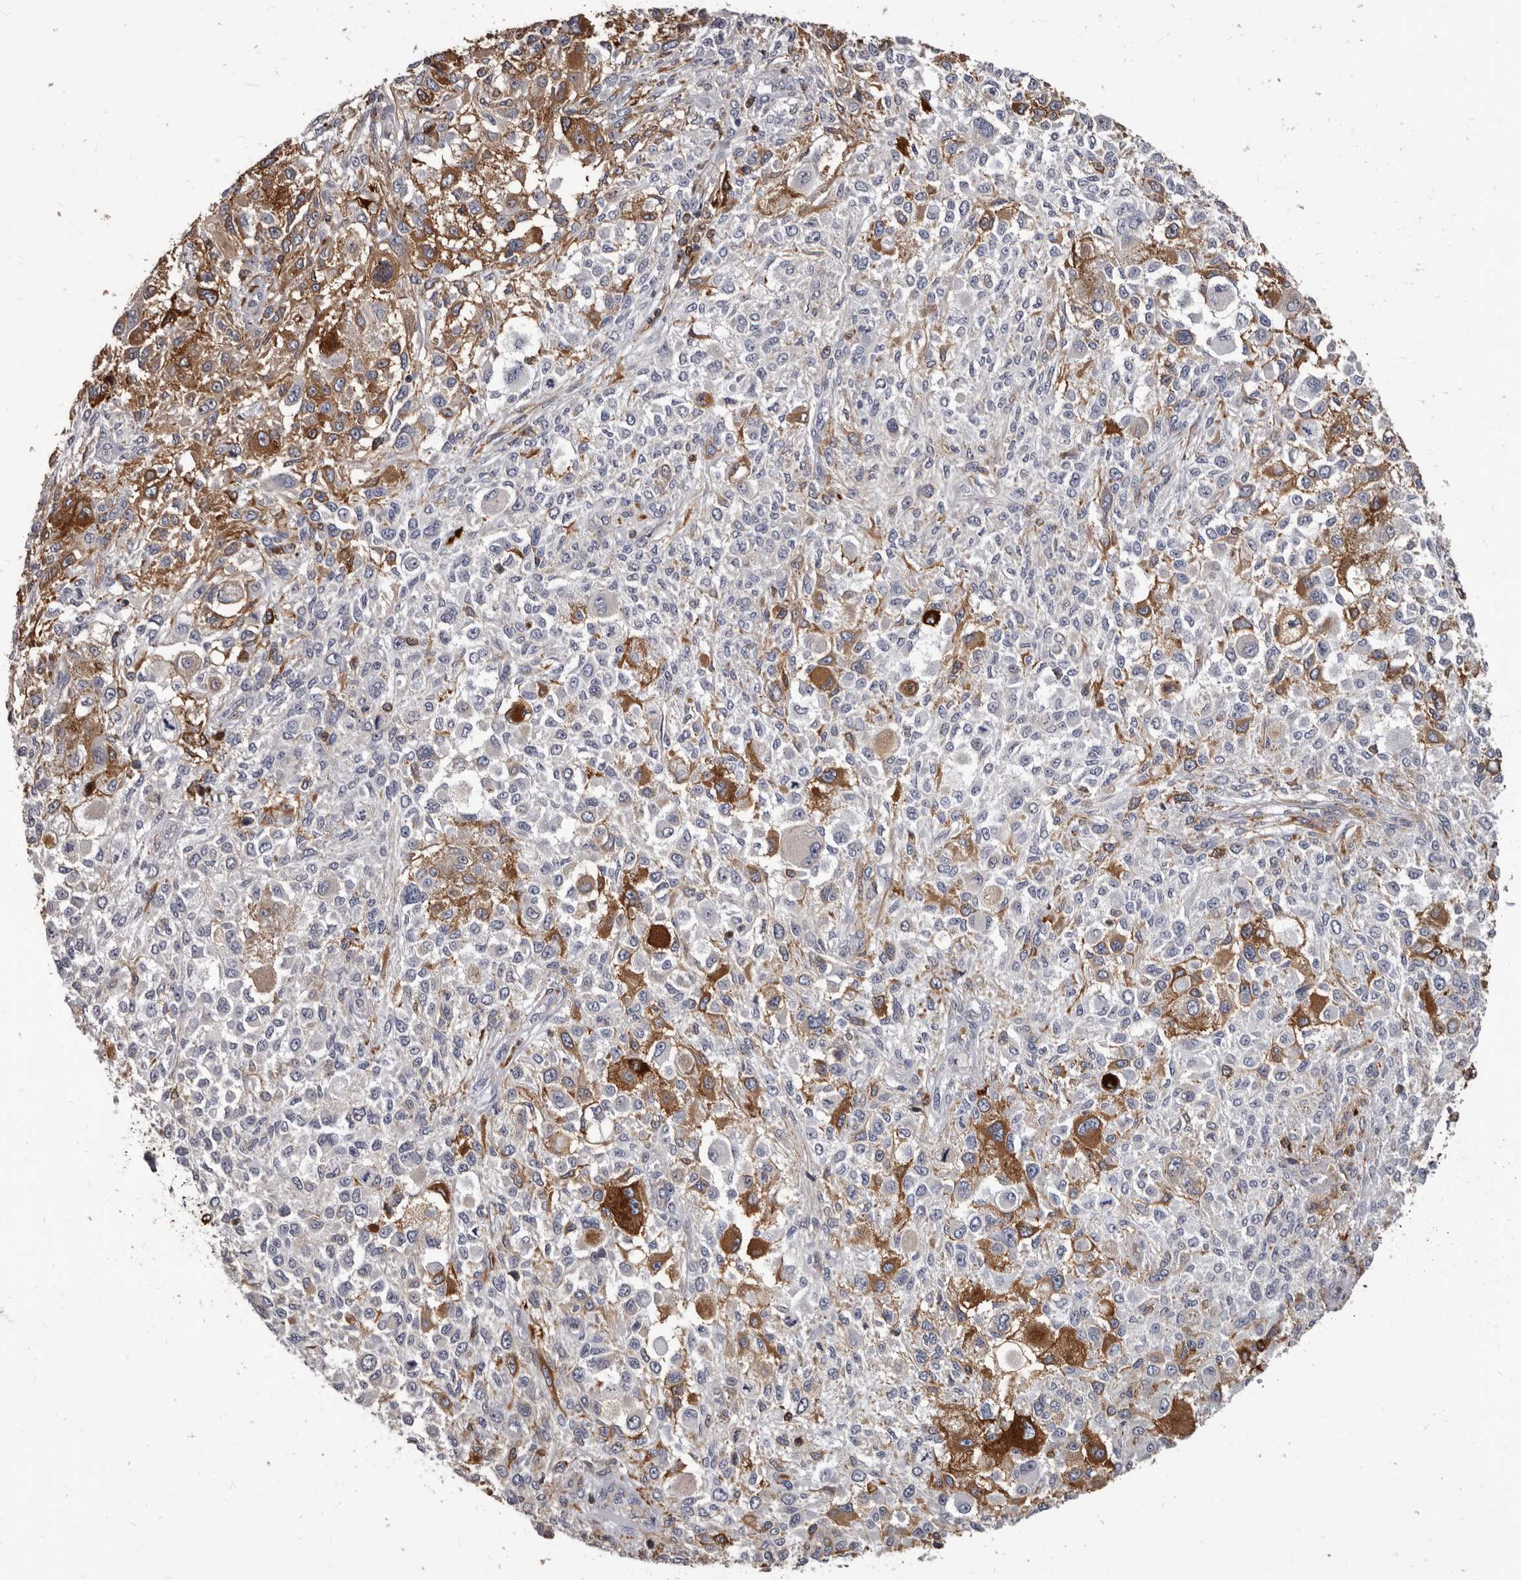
{"staining": {"intensity": "moderate", "quantity": "<25%", "location": "cytoplasmic/membranous"}, "tissue": "melanoma", "cell_type": "Tumor cells", "image_type": "cancer", "snomed": [{"axis": "morphology", "description": "Necrosis, NOS"}, {"axis": "morphology", "description": "Malignant melanoma, NOS"}, {"axis": "topography", "description": "Skin"}], "caption": "Immunohistochemistry photomicrograph of human malignant melanoma stained for a protein (brown), which exhibits low levels of moderate cytoplasmic/membranous positivity in approximately <25% of tumor cells.", "gene": "NIBAN1", "patient": {"sex": "female", "age": 87}}